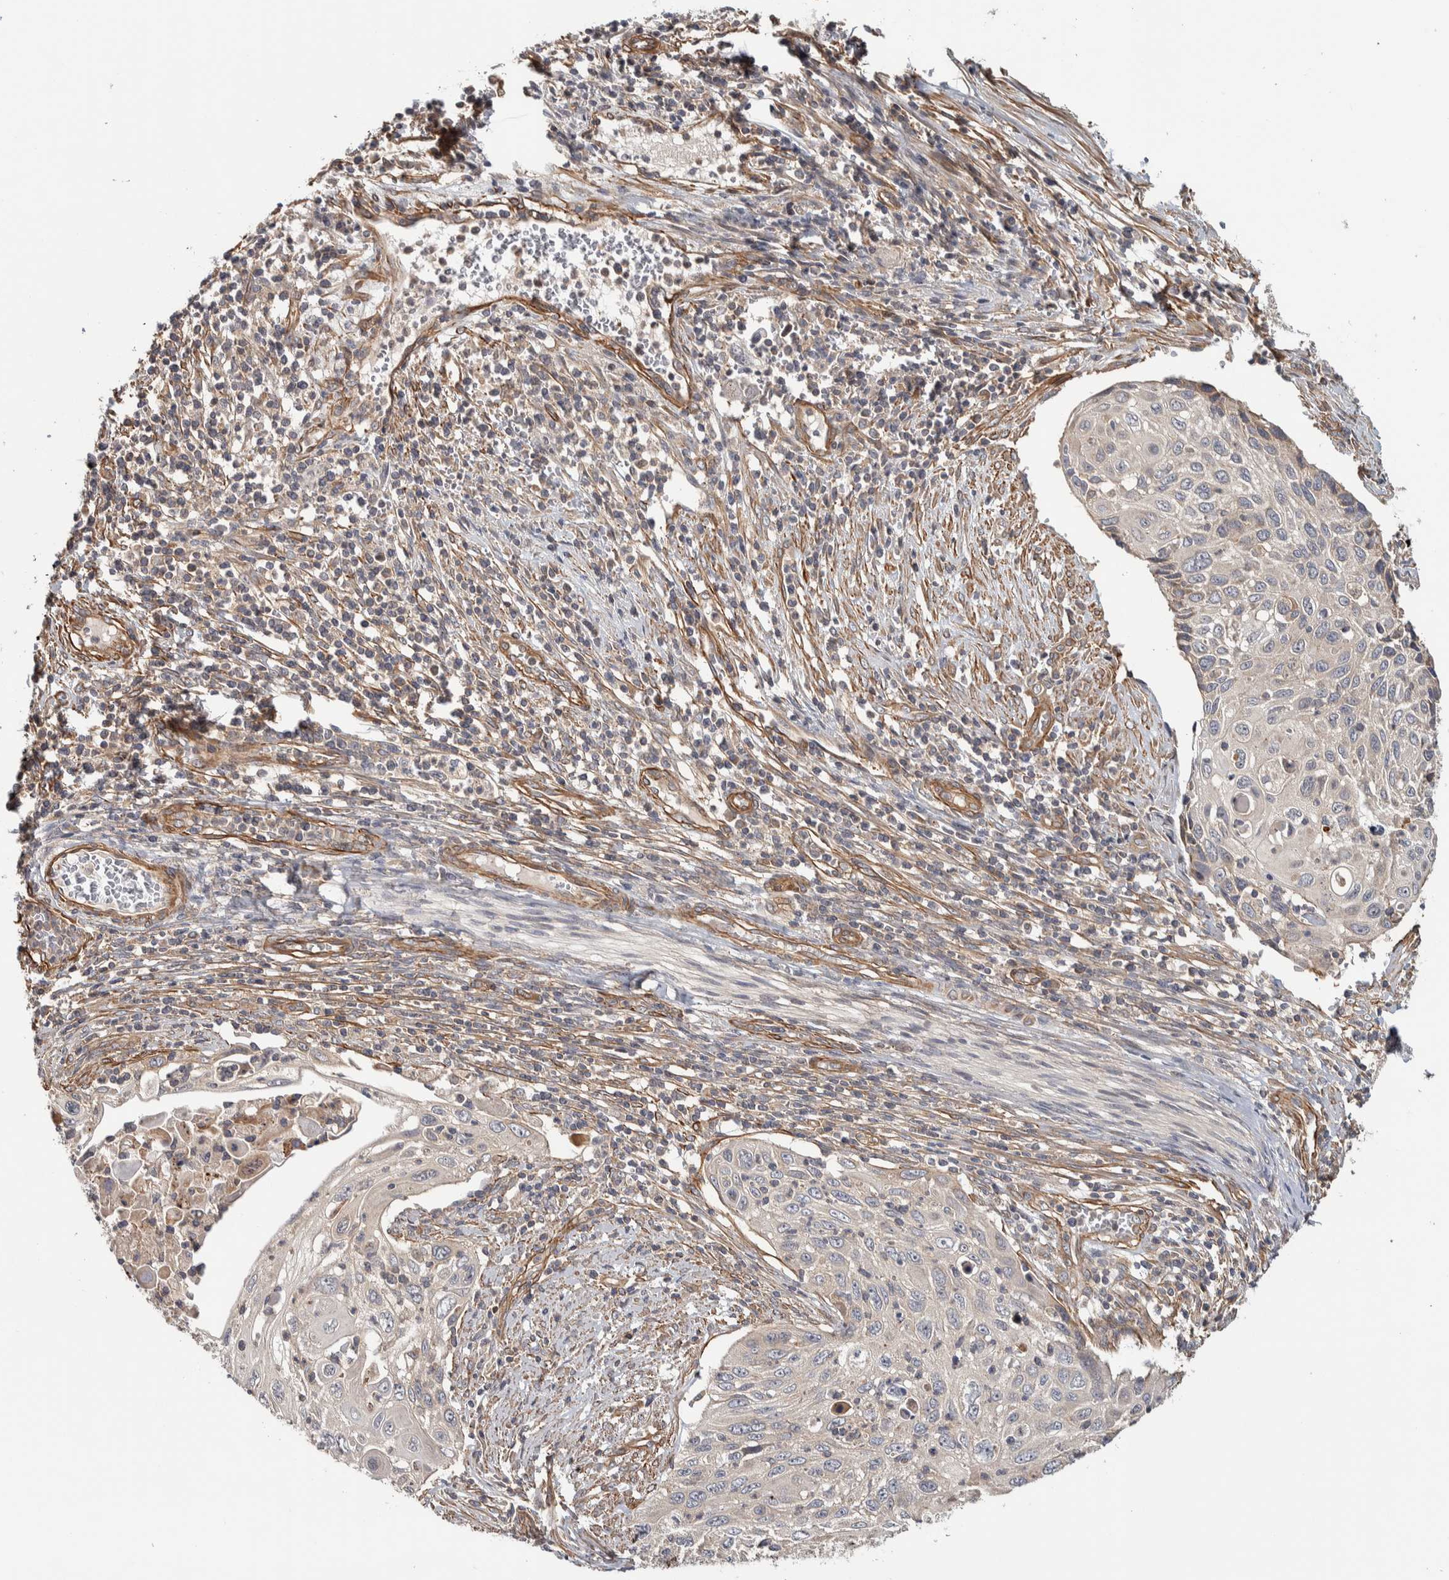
{"staining": {"intensity": "negative", "quantity": "none", "location": "none"}, "tissue": "cervical cancer", "cell_type": "Tumor cells", "image_type": "cancer", "snomed": [{"axis": "morphology", "description": "Squamous cell carcinoma, NOS"}, {"axis": "topography", "description": "Cervix"}], "caption": "Cervical cancer (squamous cell carcinoma) was stained to show a protein in brown. There is no significant expression in tumor cells.", "gene": "CHMP4C", "patient": {"sex": "female", "age": 70}}